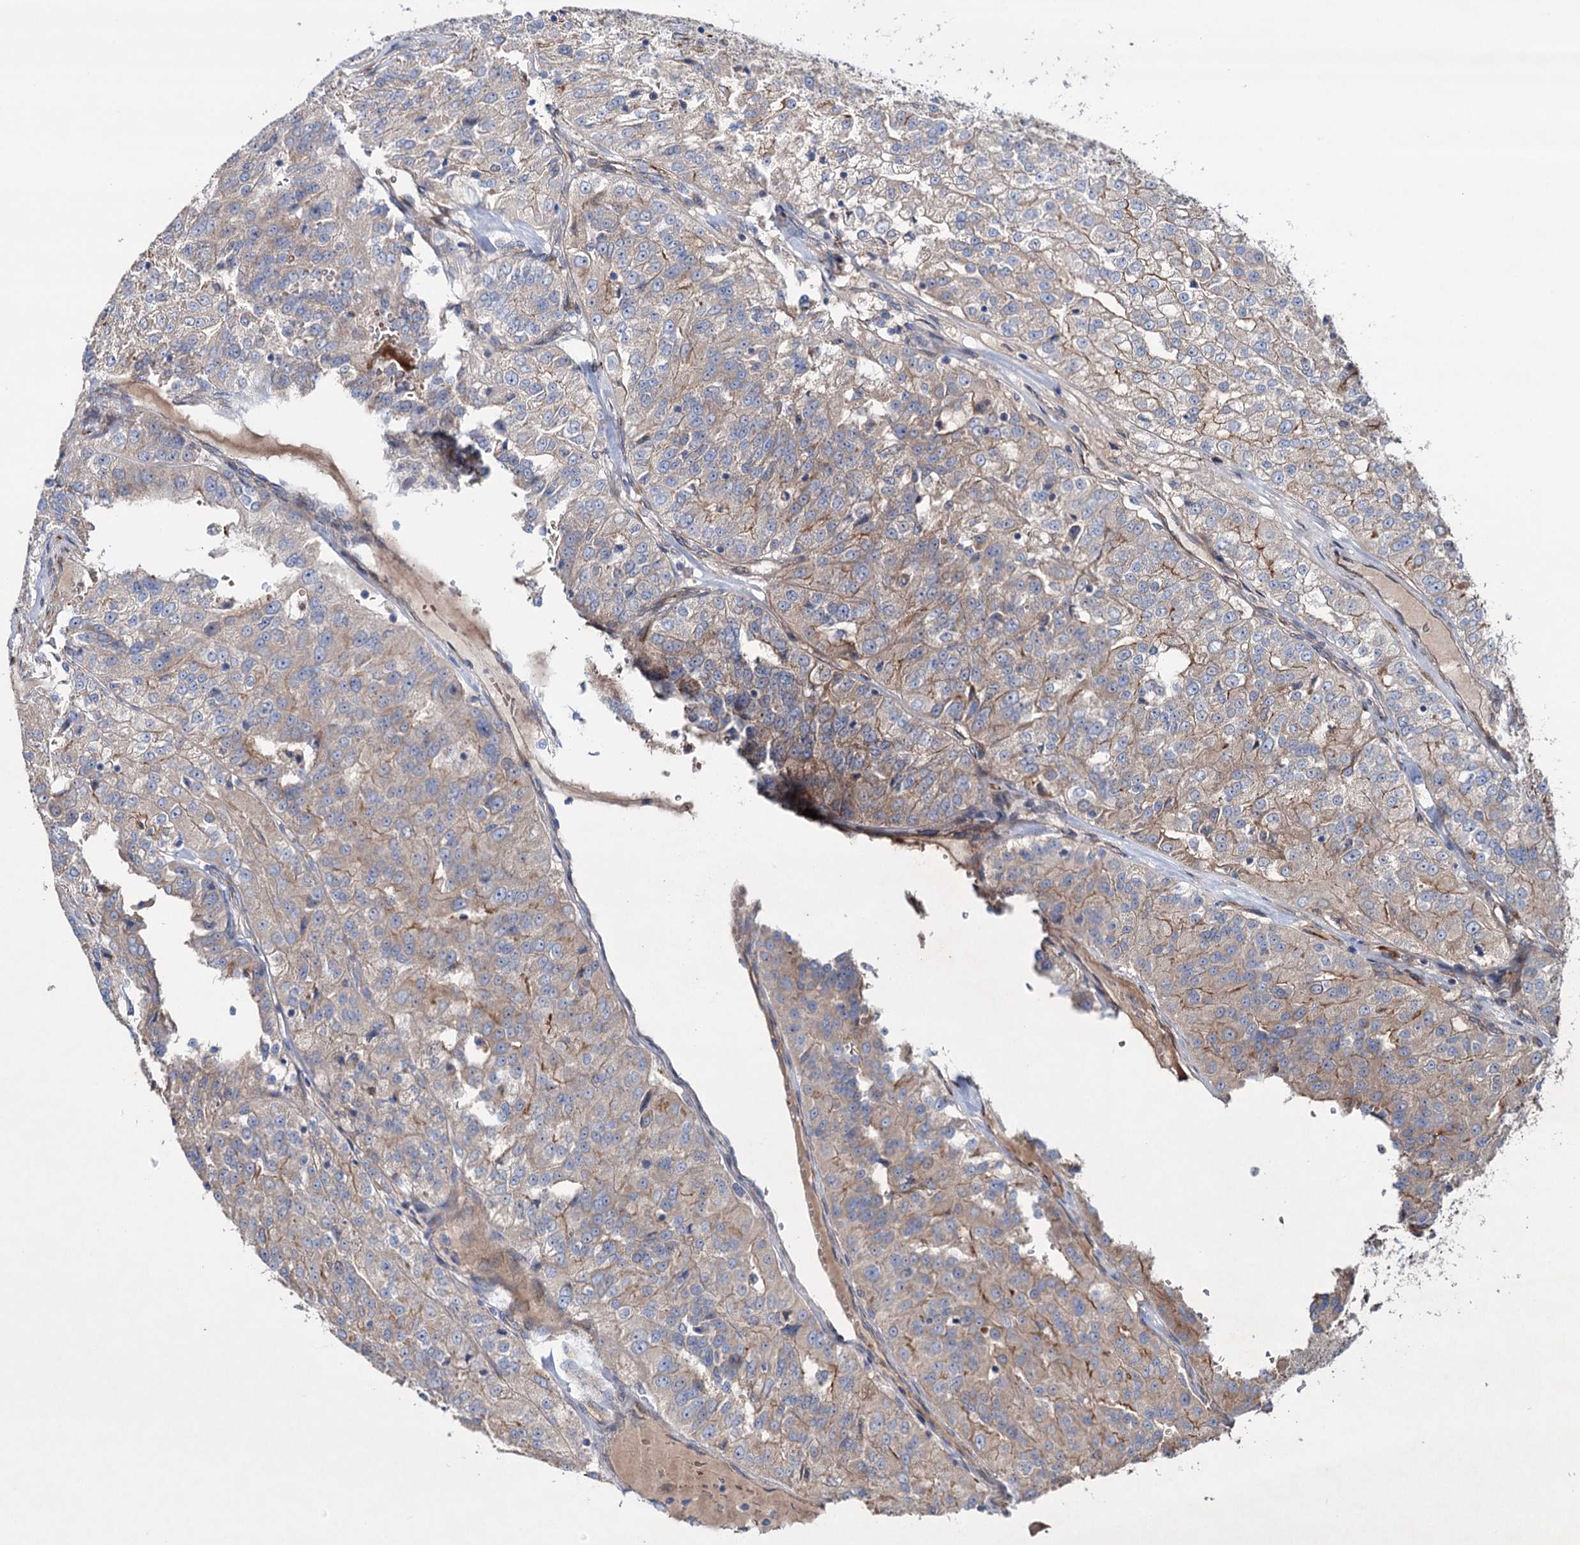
{"staining": {"intensity": "weak", "quantity": "25%-75%", "location": "cytoplasmic/membranous"}, "tissue": "renal cancer", "cell_type": "Tumor cells", "image_type": "cancer", "snomed": [{"axis": "morphology", "description": "Adenocarcinoma, NOS"}, {"axis": "topography", "description": "Kidney"}], "caption": "Immunohistochemistry (DAB) staining of human renal cancer displays weak cytoplasmic/membranous protein staining in approximately 25%-75% of tumor cells.", "gene": "PTDSS2", "patient": {"sex": "female", "age": 63}}